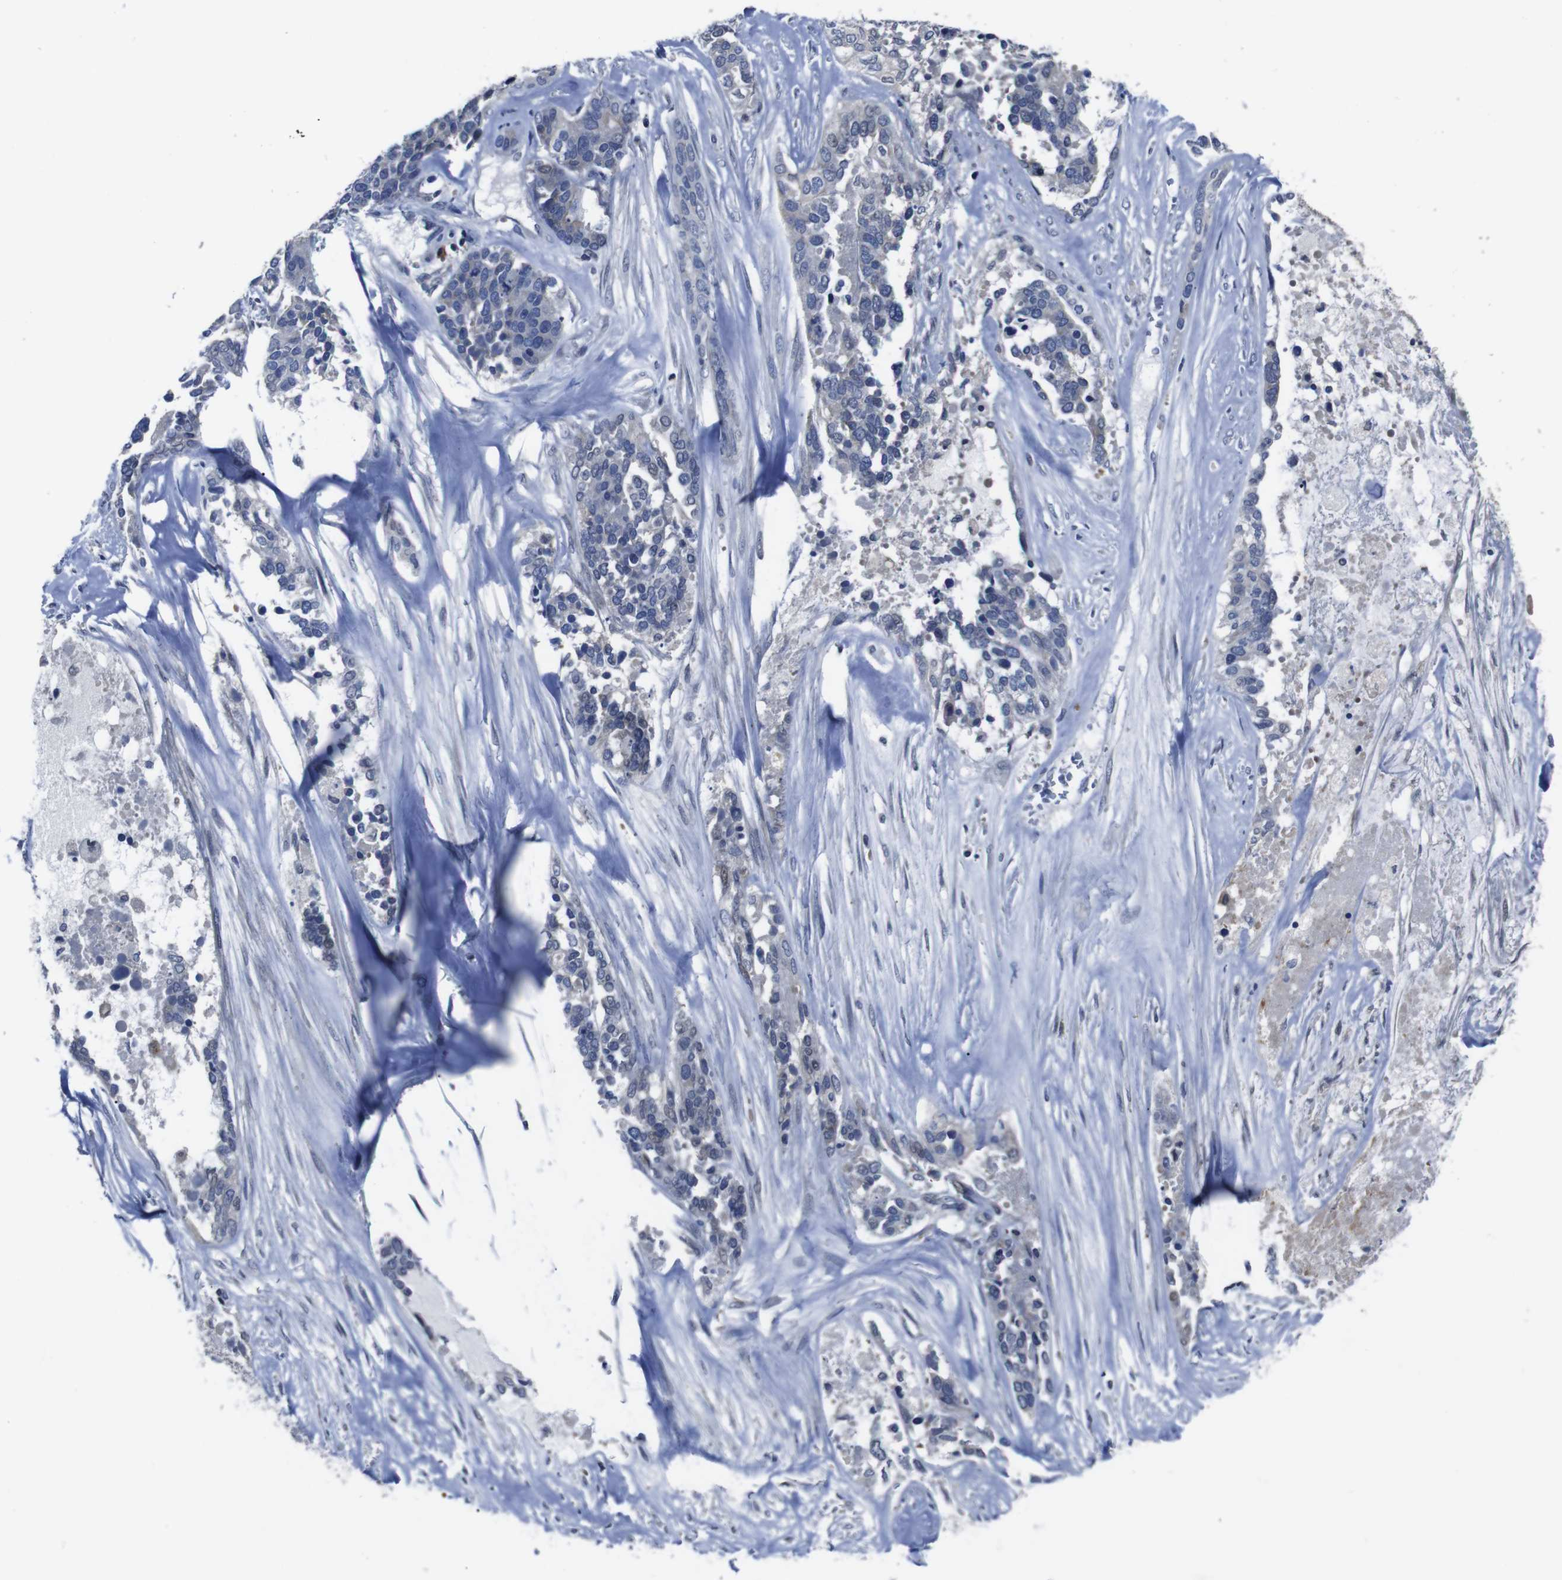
{"staining": {"intensity": "weak", "quantity": "<25%", "location": "cytoplasmic/membranous"}, "tissue": "ovarian cancer", "cell_type": "Tumor cells", "image_type": "cancer", "snomed": [{"axis": "morphology", "description": "Cystadenocarcinoma, serous, NOS"}, {"axis": "topography", "description": "Ovary"}], "caption": "A photomicrograph of human ovarian serous cystadenocarcinoma is negative for staining in tumor cells.", "gene": "SEMA4B", "patient": {"sex": "female", "age": 44}}